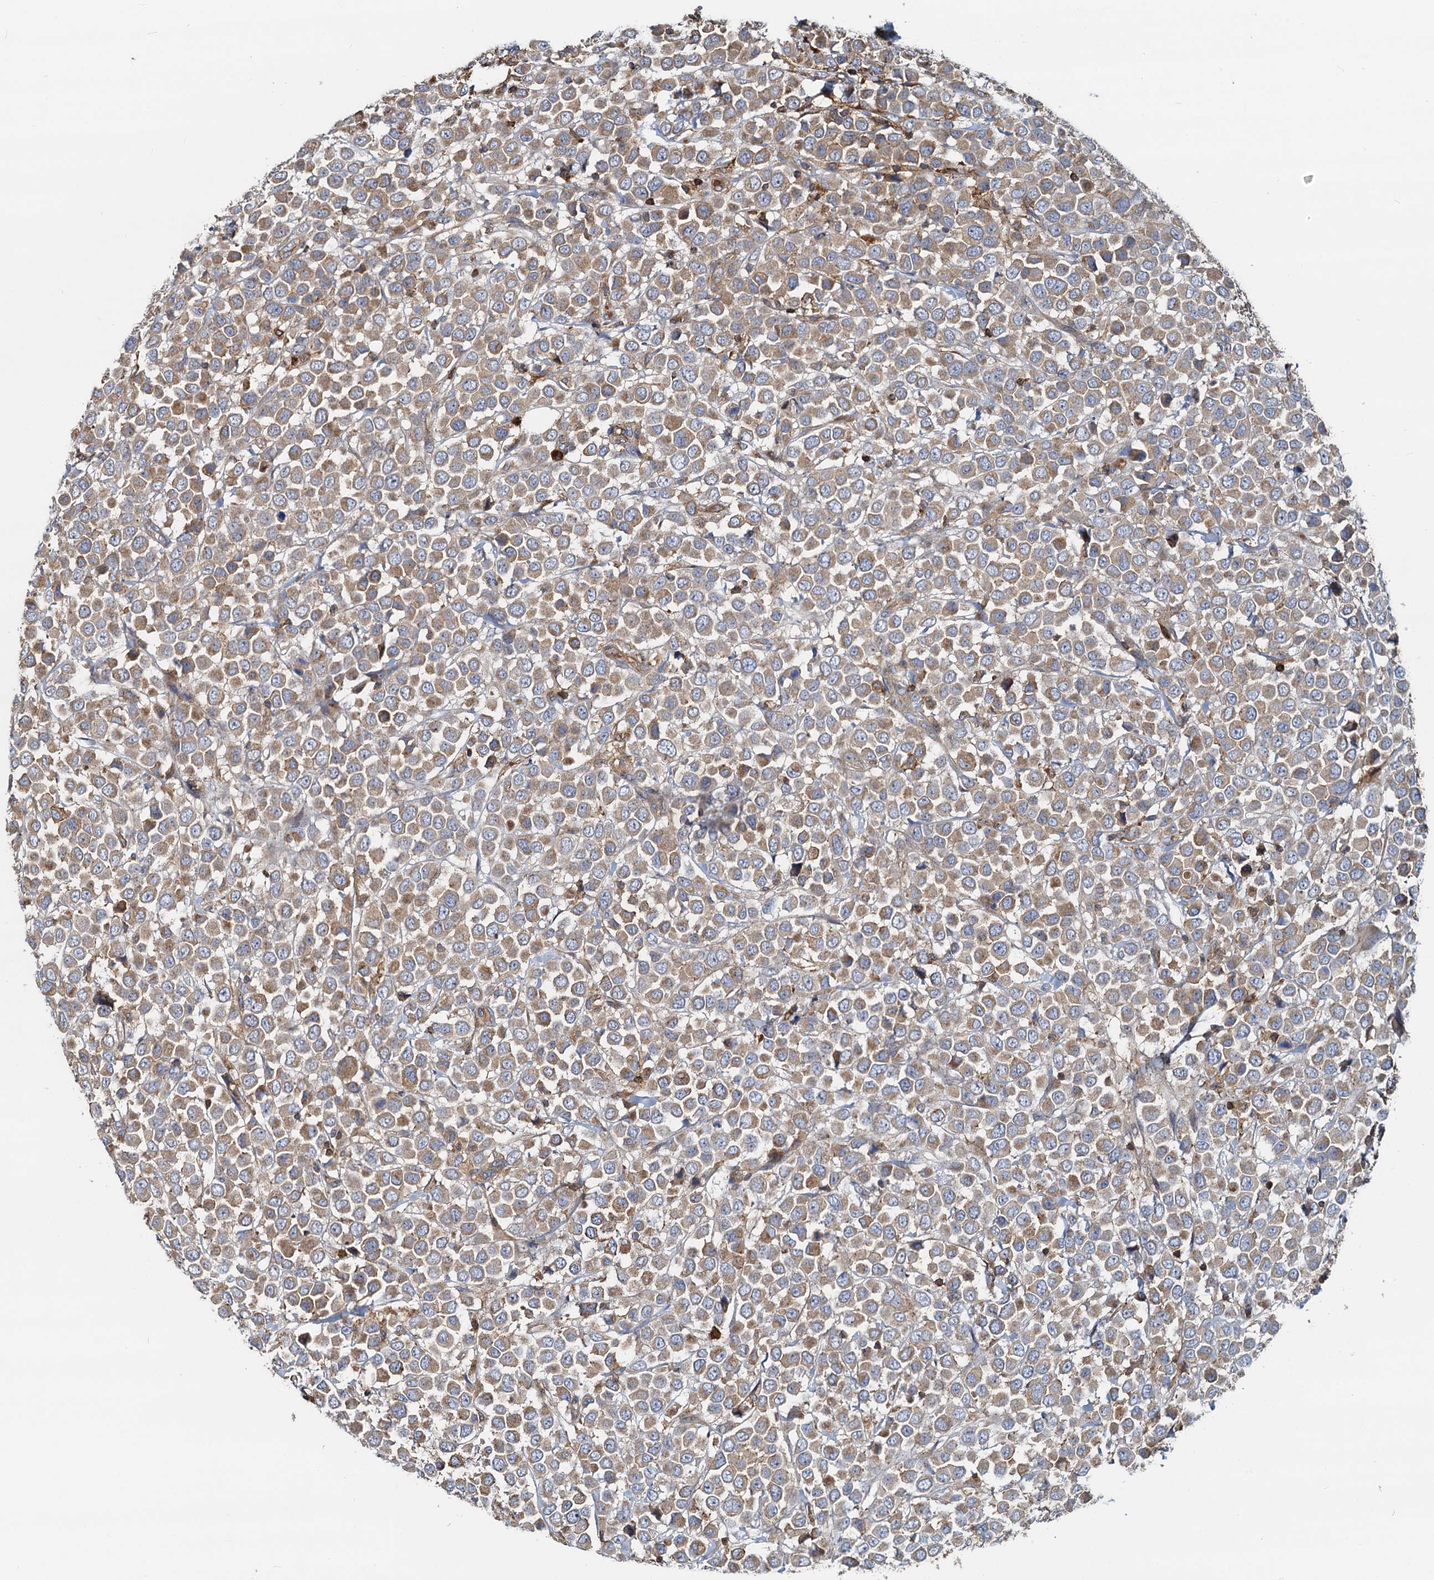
{"staining": {"intensity": "moderate", "quantity": ">75%", "location": "cytoplasmic/membranous"}, "tissue": "breast cancer", "cell_type": "Tumor cells", "image_type": "cancer", "snomed": [{"axis": "morphology", "description": "Duct carcinoma"}, {"axis": "topography", "description": "Breast"}], "caption": "Tumor cells display medium levels of moderate cytoplasmic/membranous staining in about >75% of cells in breast cancer. (DAB IHC with brightfield microscopy, high magnification).", "gene": "LNX2", "patient": {"sex": "female", "age": 61}}